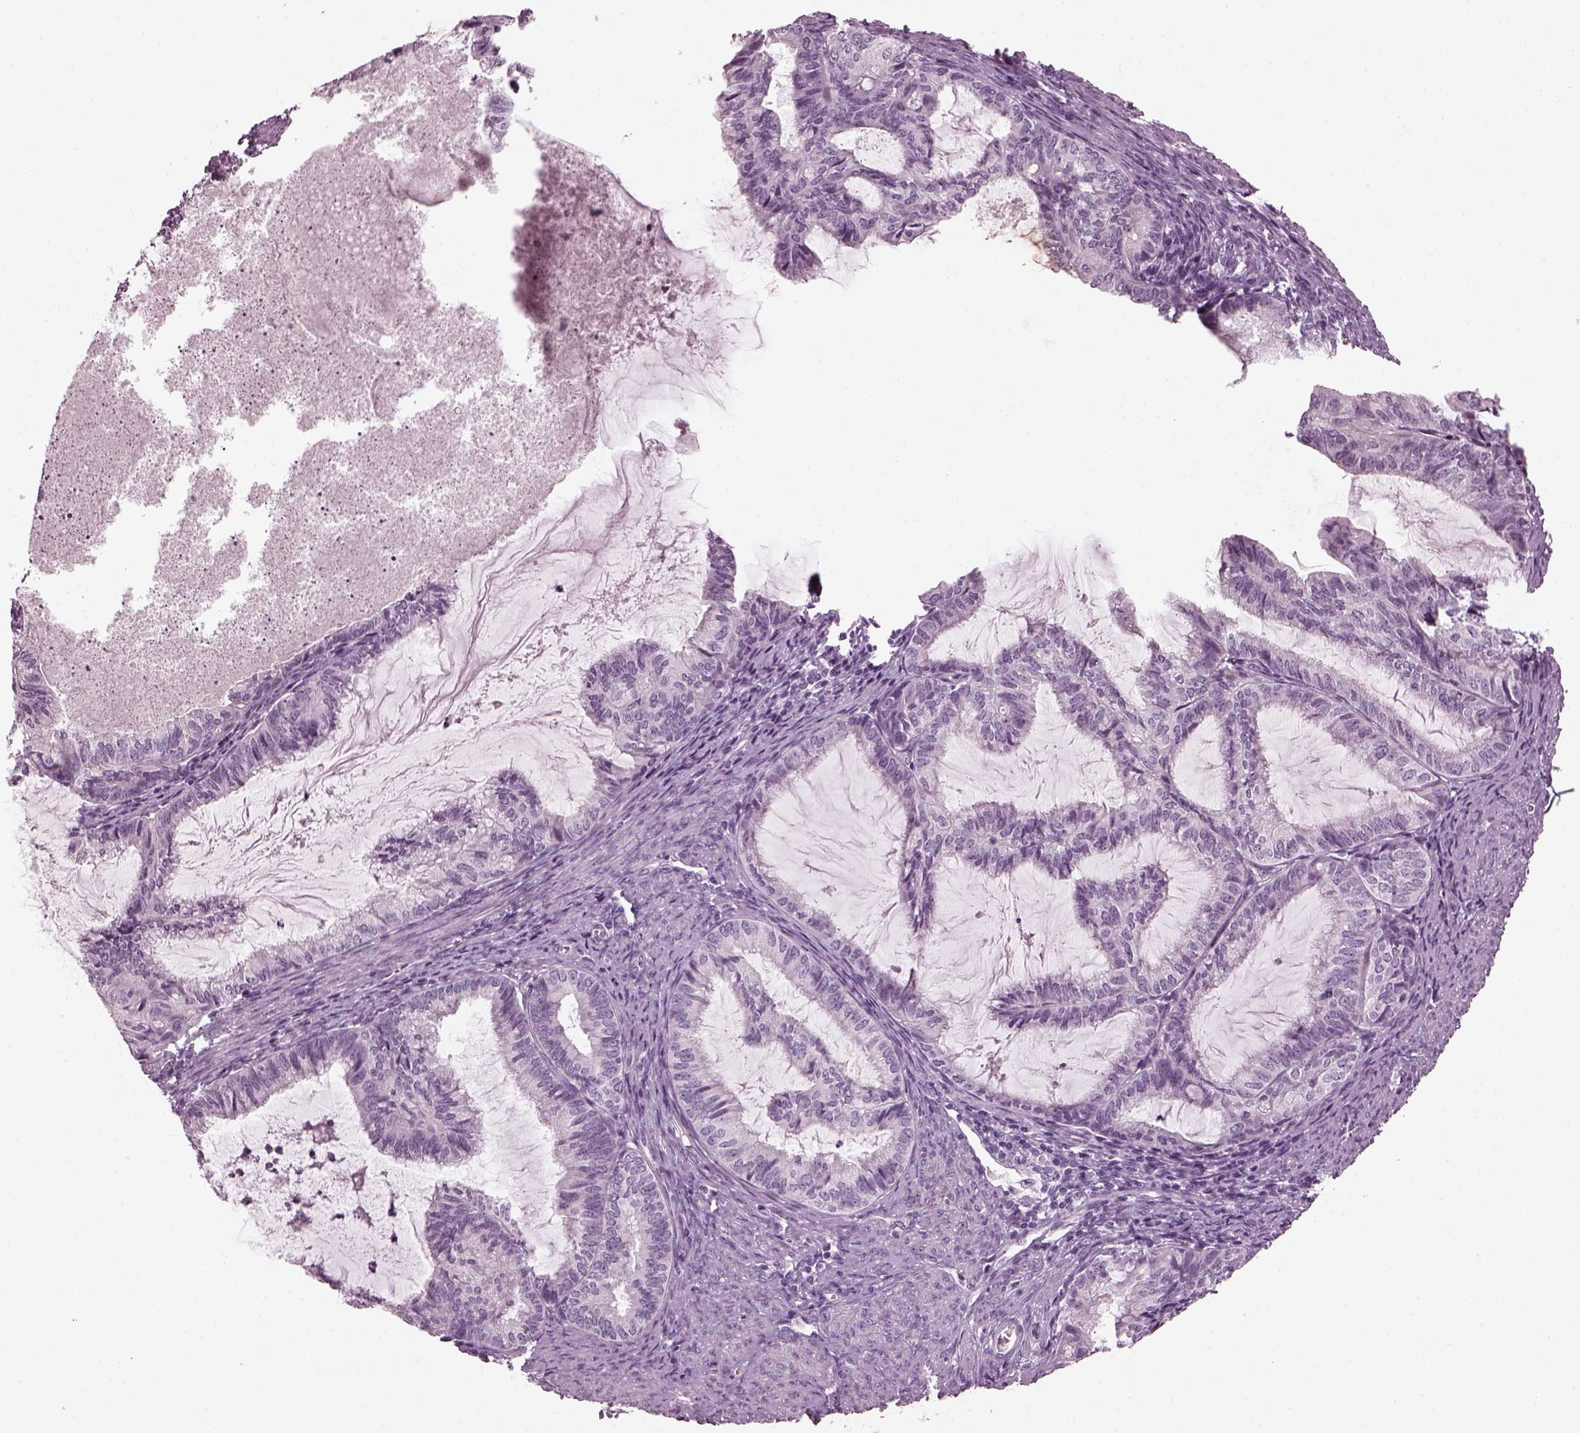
{"staining": {"intensity": "negative", "quantity": "none", "location": "none"}, "tissue": "endometrial cancer", "cell_type": "Tumor cells", "image_type": "cancer", "snomed": [{"axis": "morphology", "description": "Adenocarcinoma, NOS"}, {"axis": "topography", "description": "Endometrium"}], "caption": "This is a photomicrograph of immunohistochemistry (IHC) staining of adenocarcinoma (endometrial), which shows no expression in tumor cells.", "gene": "SLC6A17", "patient": {"sex": "female", "age": 86}}